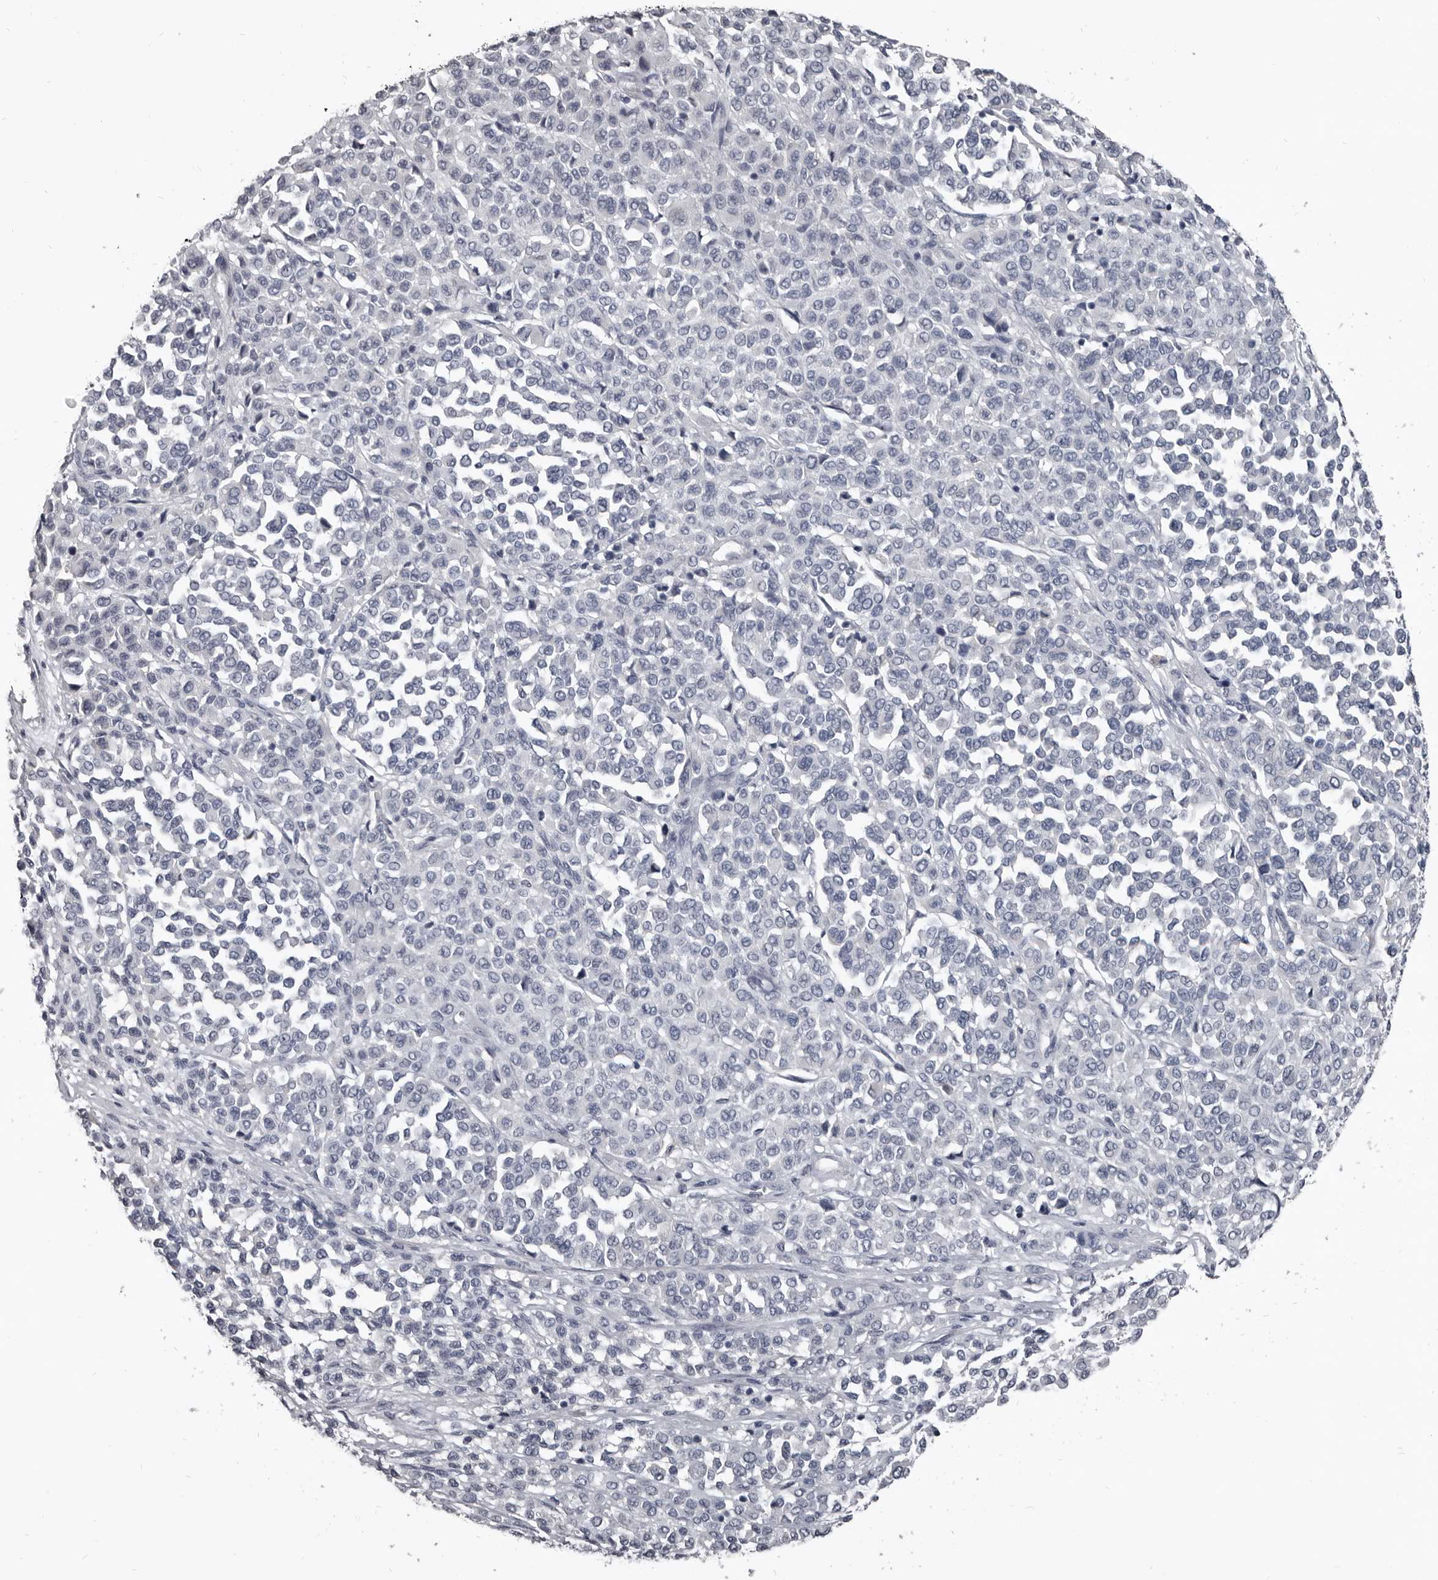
{"staining": {"intensity": "negative", "quantity": "none", "location": "none"}, "tissue": "melanoma", "cell_type": "Tumor cells", "image_type": "cancer", "snomed": [{"axis": "morphology", "description": "Malignant melanoma, Metastatic site"}, {"axis": "topography", "description": "Pancreas"}], "caption": "The micrograph exhibits no staining of tumor cells in melanoma.", "gene": "GREB1", "patient": {"sex": "female", "age": 30}}